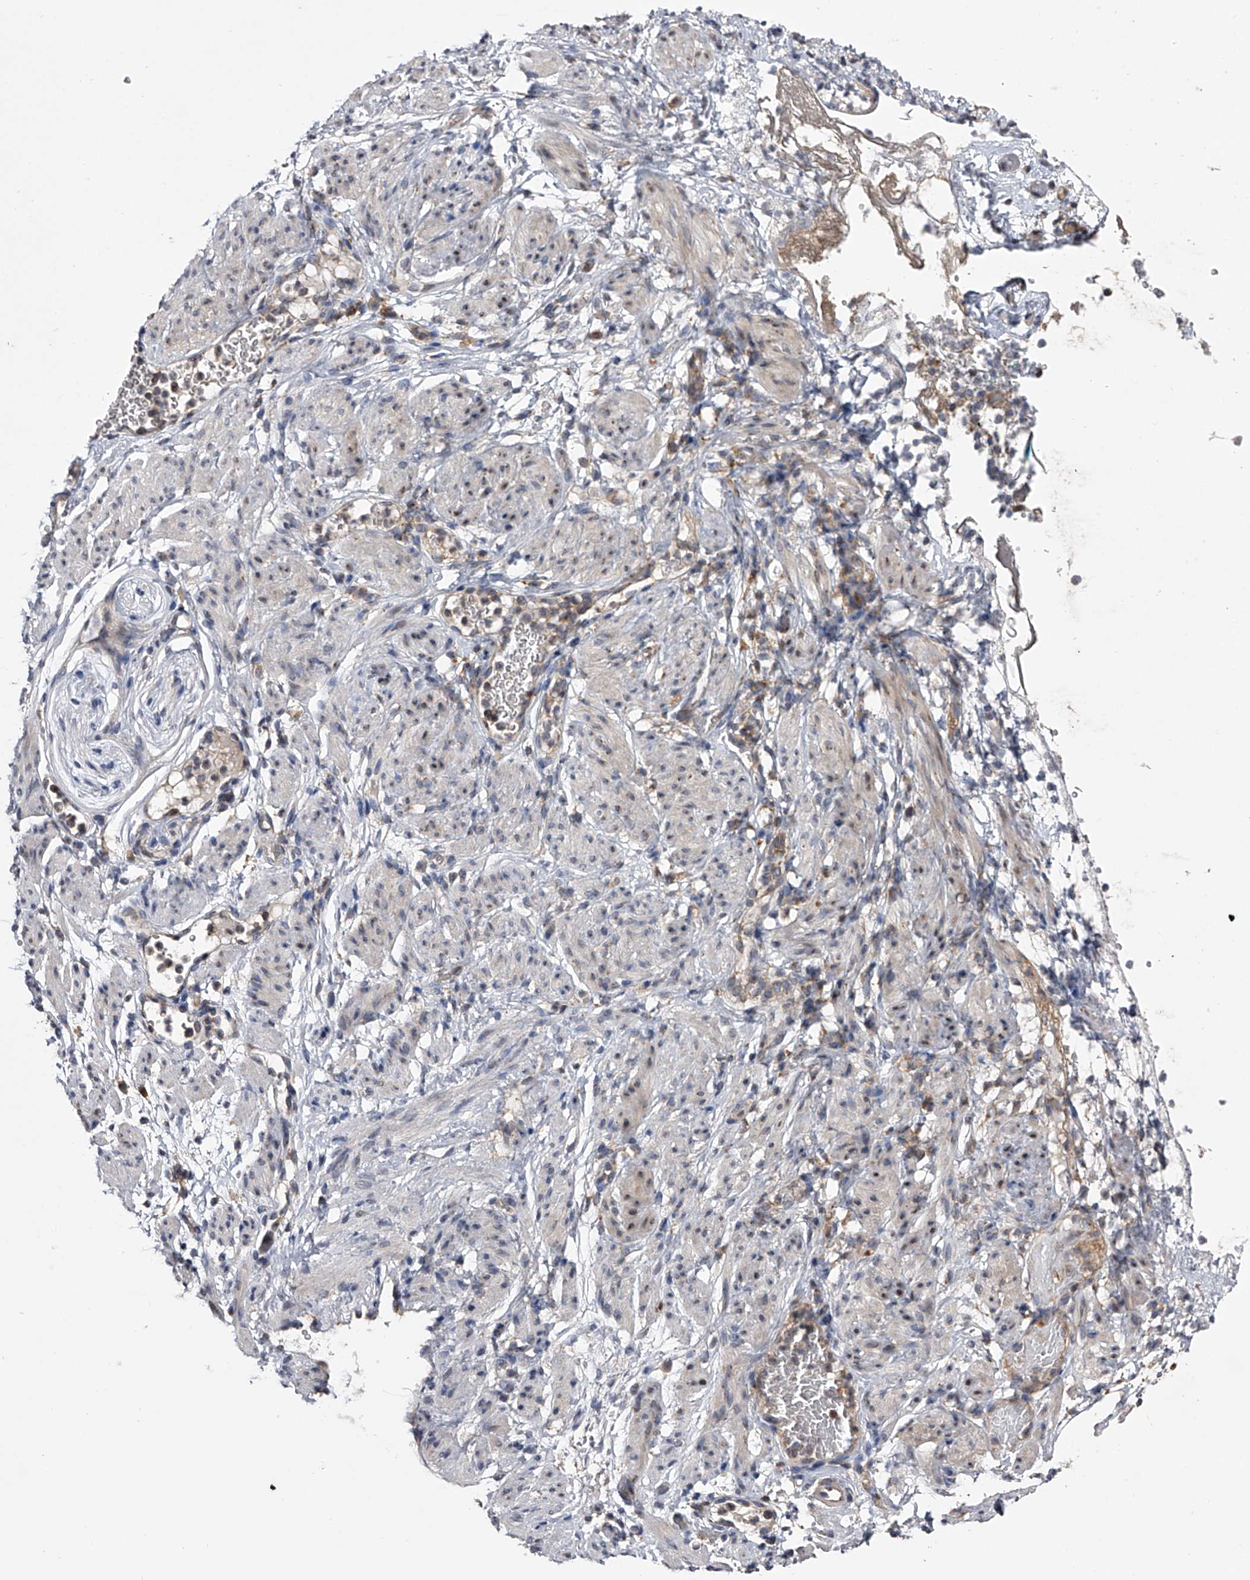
{"staining": {"intensity": "weak", "quantity": "25%-75%", "location": "cytoplasmic/membranous"}, "tissue": "adipose tissue", "cell_type": "Adipocytes", "image_type": "normal", "snomed": [{"axis": "morphology", "description": "Normal tissue, NOS"}, {"axis": "topography", "description": "Smooth muscle"}, {"axis": "topography", "description": "Peripheral nerve tissue"}], "caption": "An image of adipose tissue stained for a protein shows weak cytoplasmic/membranous brown staining in adipocytes. Ihc stains the protein of interest in brown and the nuclei are stained blue.", "gene": "PAN3", "patient": {"sex": "female", "age": 39}}